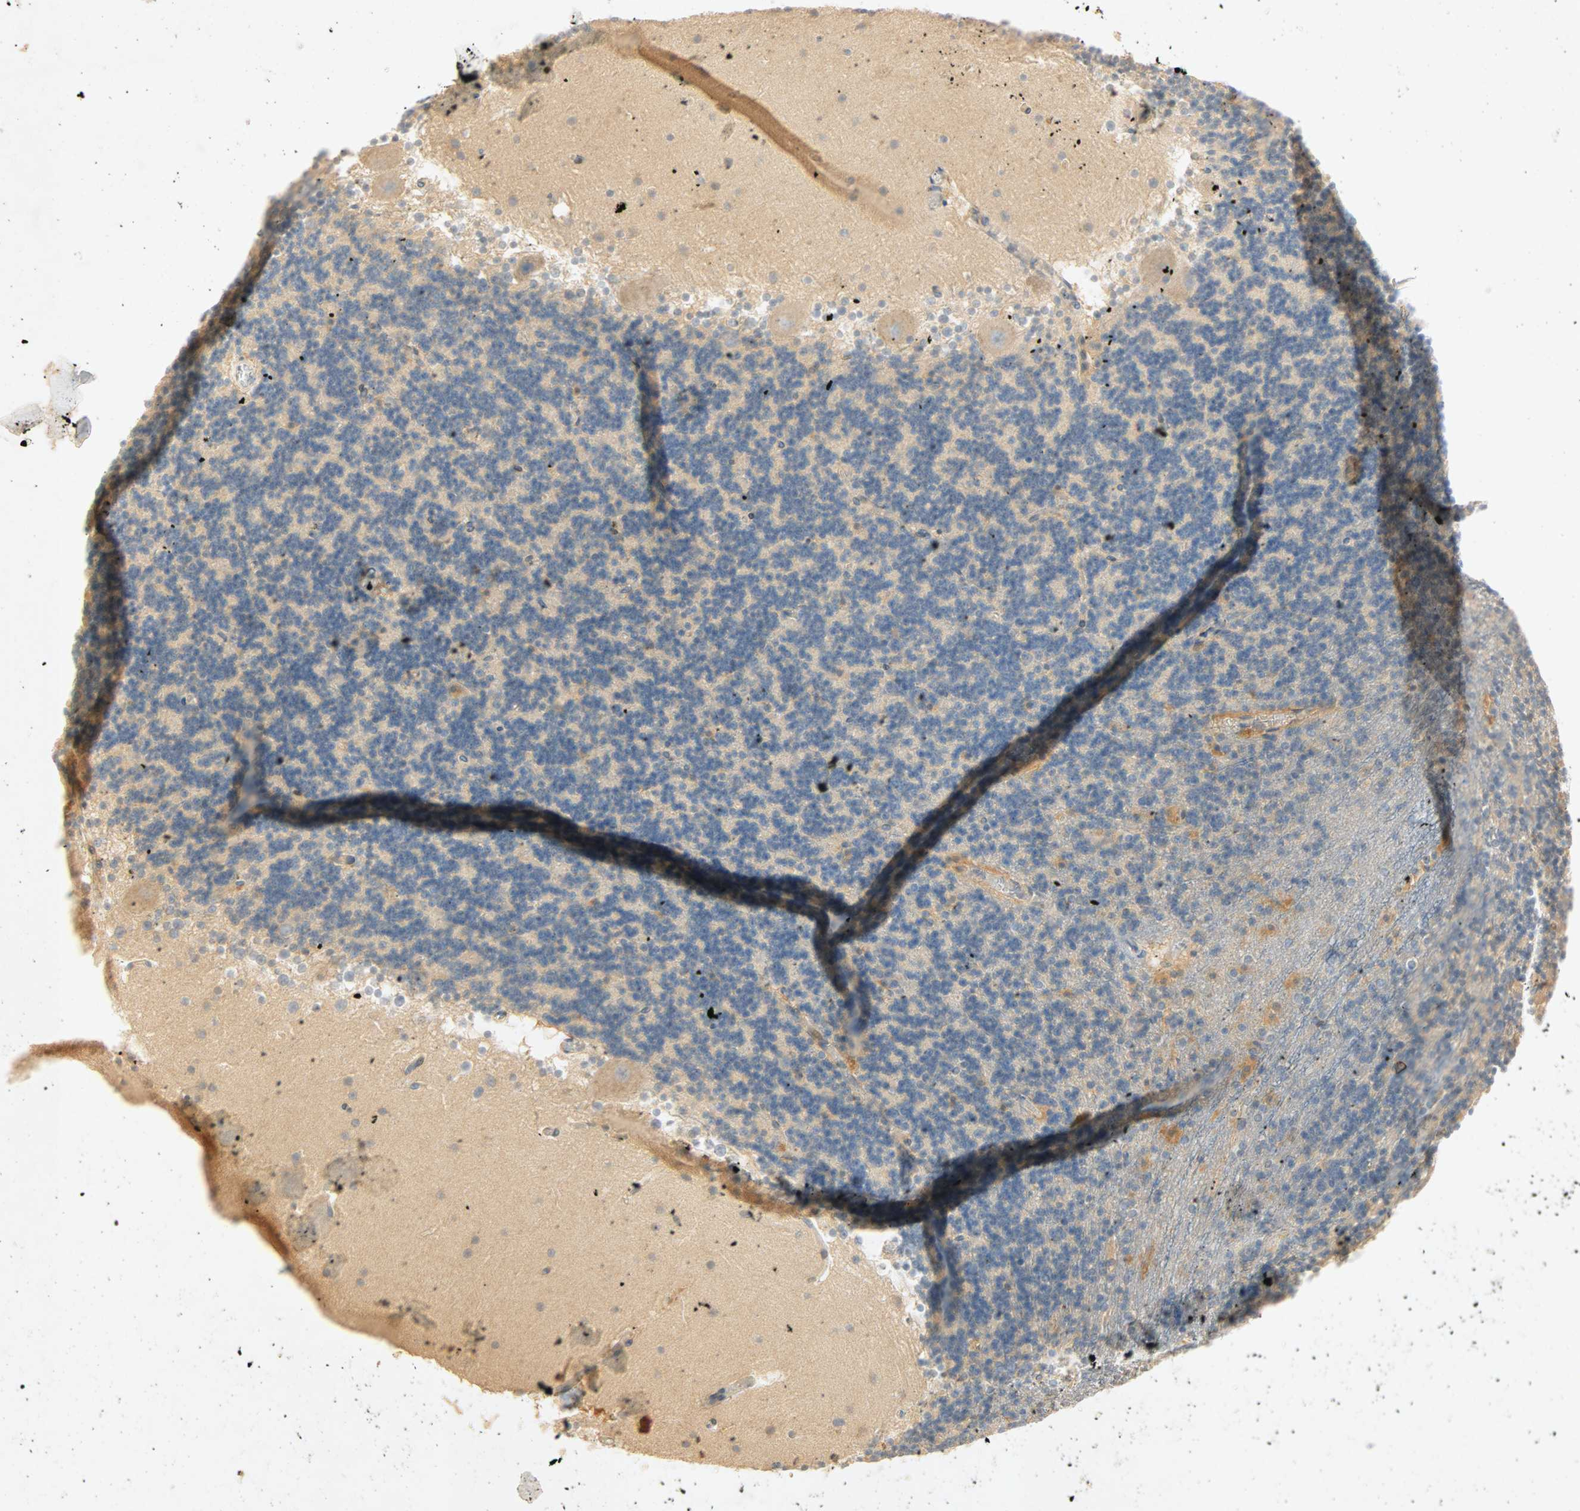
{"staining": {"intensity": "negative", "quantity": "none", "location": "none"}, "tissue": "cerebellum", "cell_type": "Cells in granular layer", "image_type": "normal", "snomed": [{"axis": "morphology", "description": "Normal tissue, NOS"}, {"axis": "topography", "description": "Cerebellum"}], "caption": "Micrograph shows no protein expression in cells in granular layer of unremarkable cerebellum.", "gene": "SELENBP1", "patient": {"sex": "male", "age": 45}}